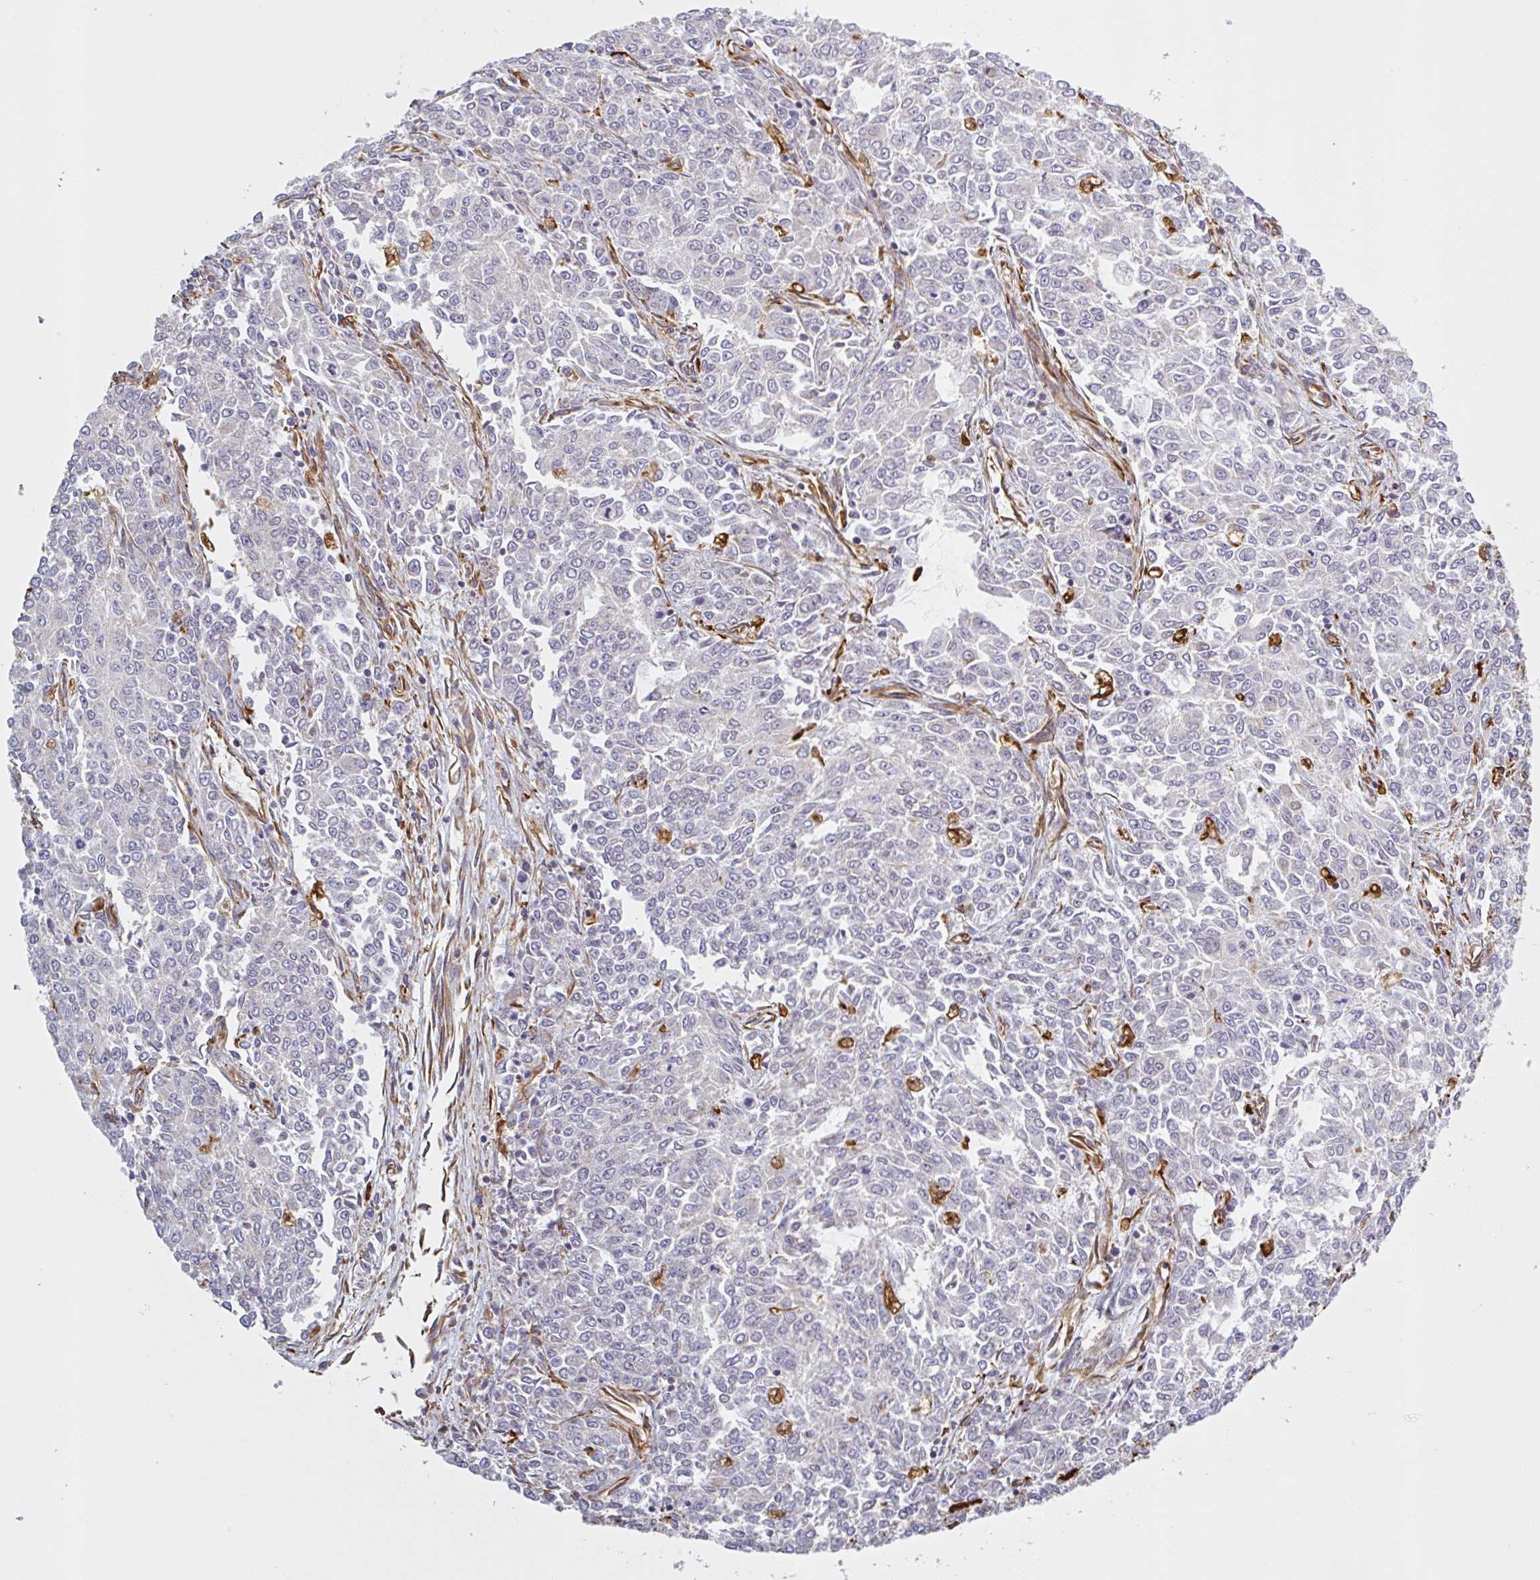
{"staining": {"intensity": "negative", "quantity": "none", "location": "none"}, "tissue": "endometrial cancer", "cell_type": "Tumor cells", "image_type": "cancer", "snomed": [{"axis": "morphology", "description": "Adenocarcinoma, NOS"}, {"axis": "topography", "description": "Endometrium"}], "caption": "Tumor cells are negative for protein expression in human adenocarcinoma (endometrial).", "gene": "PPFIA1", "patient": {"sex": "female", "age": 50}}